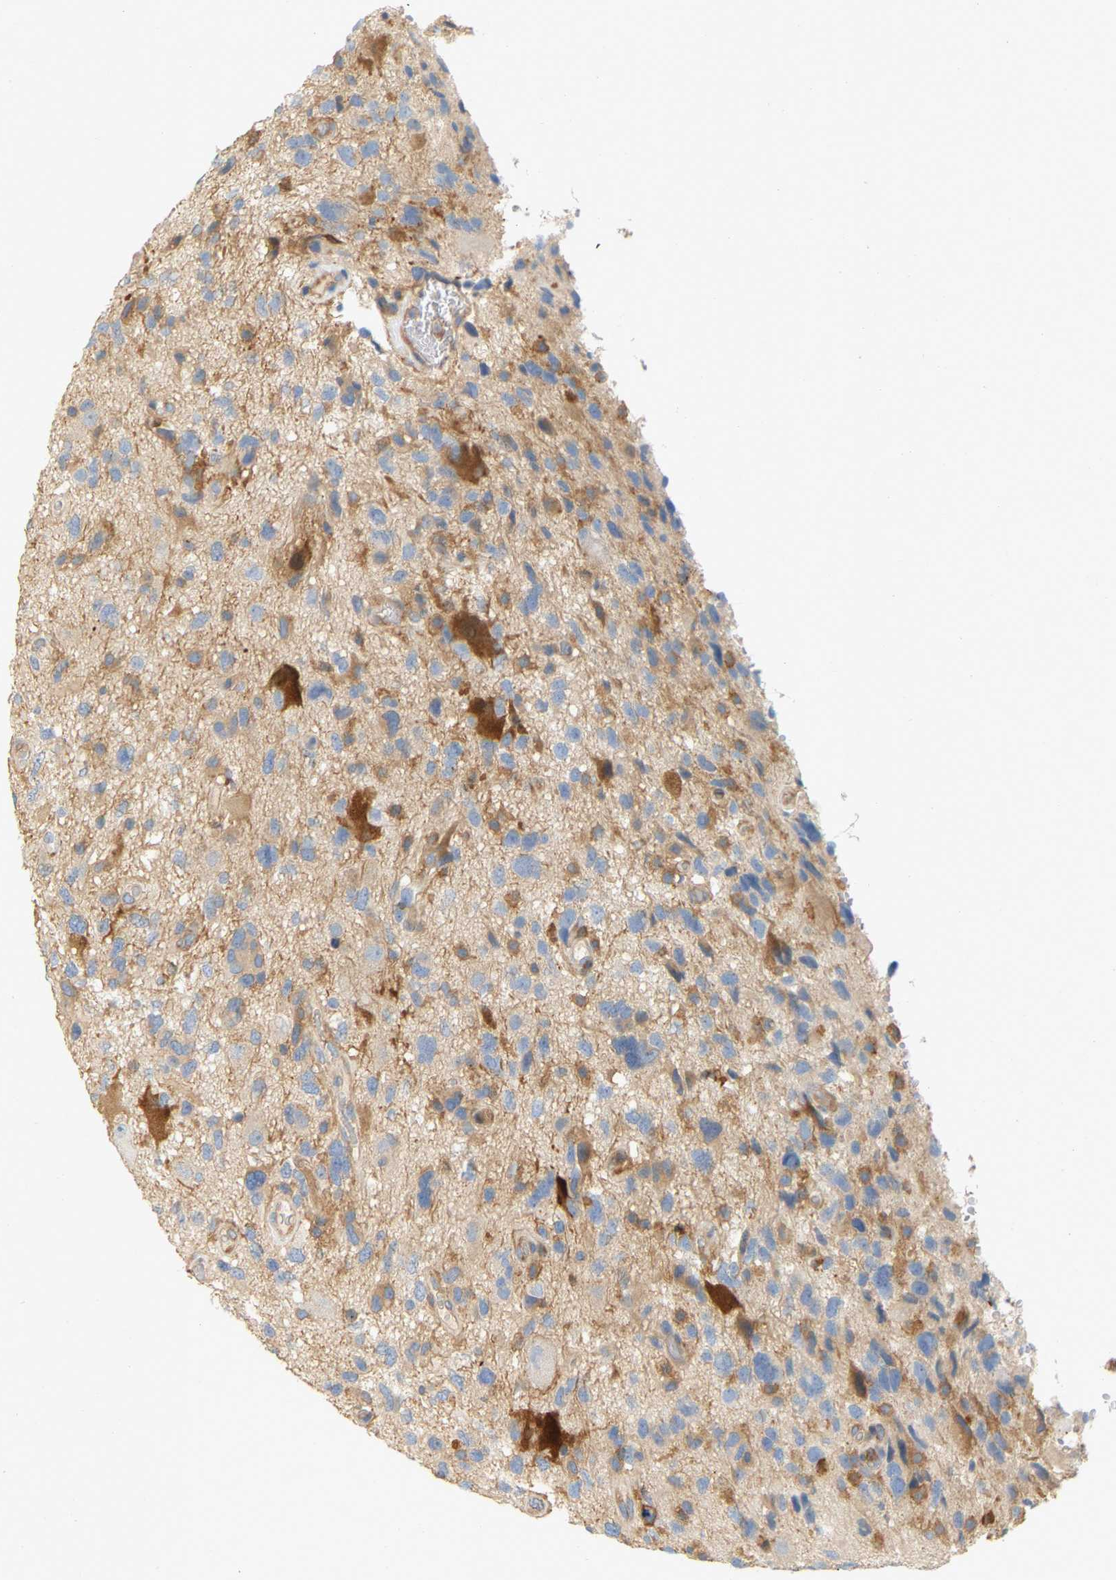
{"staining": {"intensity": "moderate", "quantity": "<25%", "location": "cytoplasmic/membranous"}, "tissue": "glioma", "cell_type": "Tumor cells", "image_type": "cancer", "snomed": [{"axis": "morphology", "description": "Glioma, malignant, High grade"}, {"axis": "topography", "description": "Brain"}], "caption": "Immunohistochemistry (IHC) image of neoplastic tissue: human high-grade glioma (malignant) stained using immunohistochemistry reveals low levels of moderate protein expression localized specifically in the cytoplasmic/membranous of tumor cells, appearing as a cytoplasmic/membranous brown color.", "gene": "AKAP13", "patient": {"sex": "male", "age": 33}}